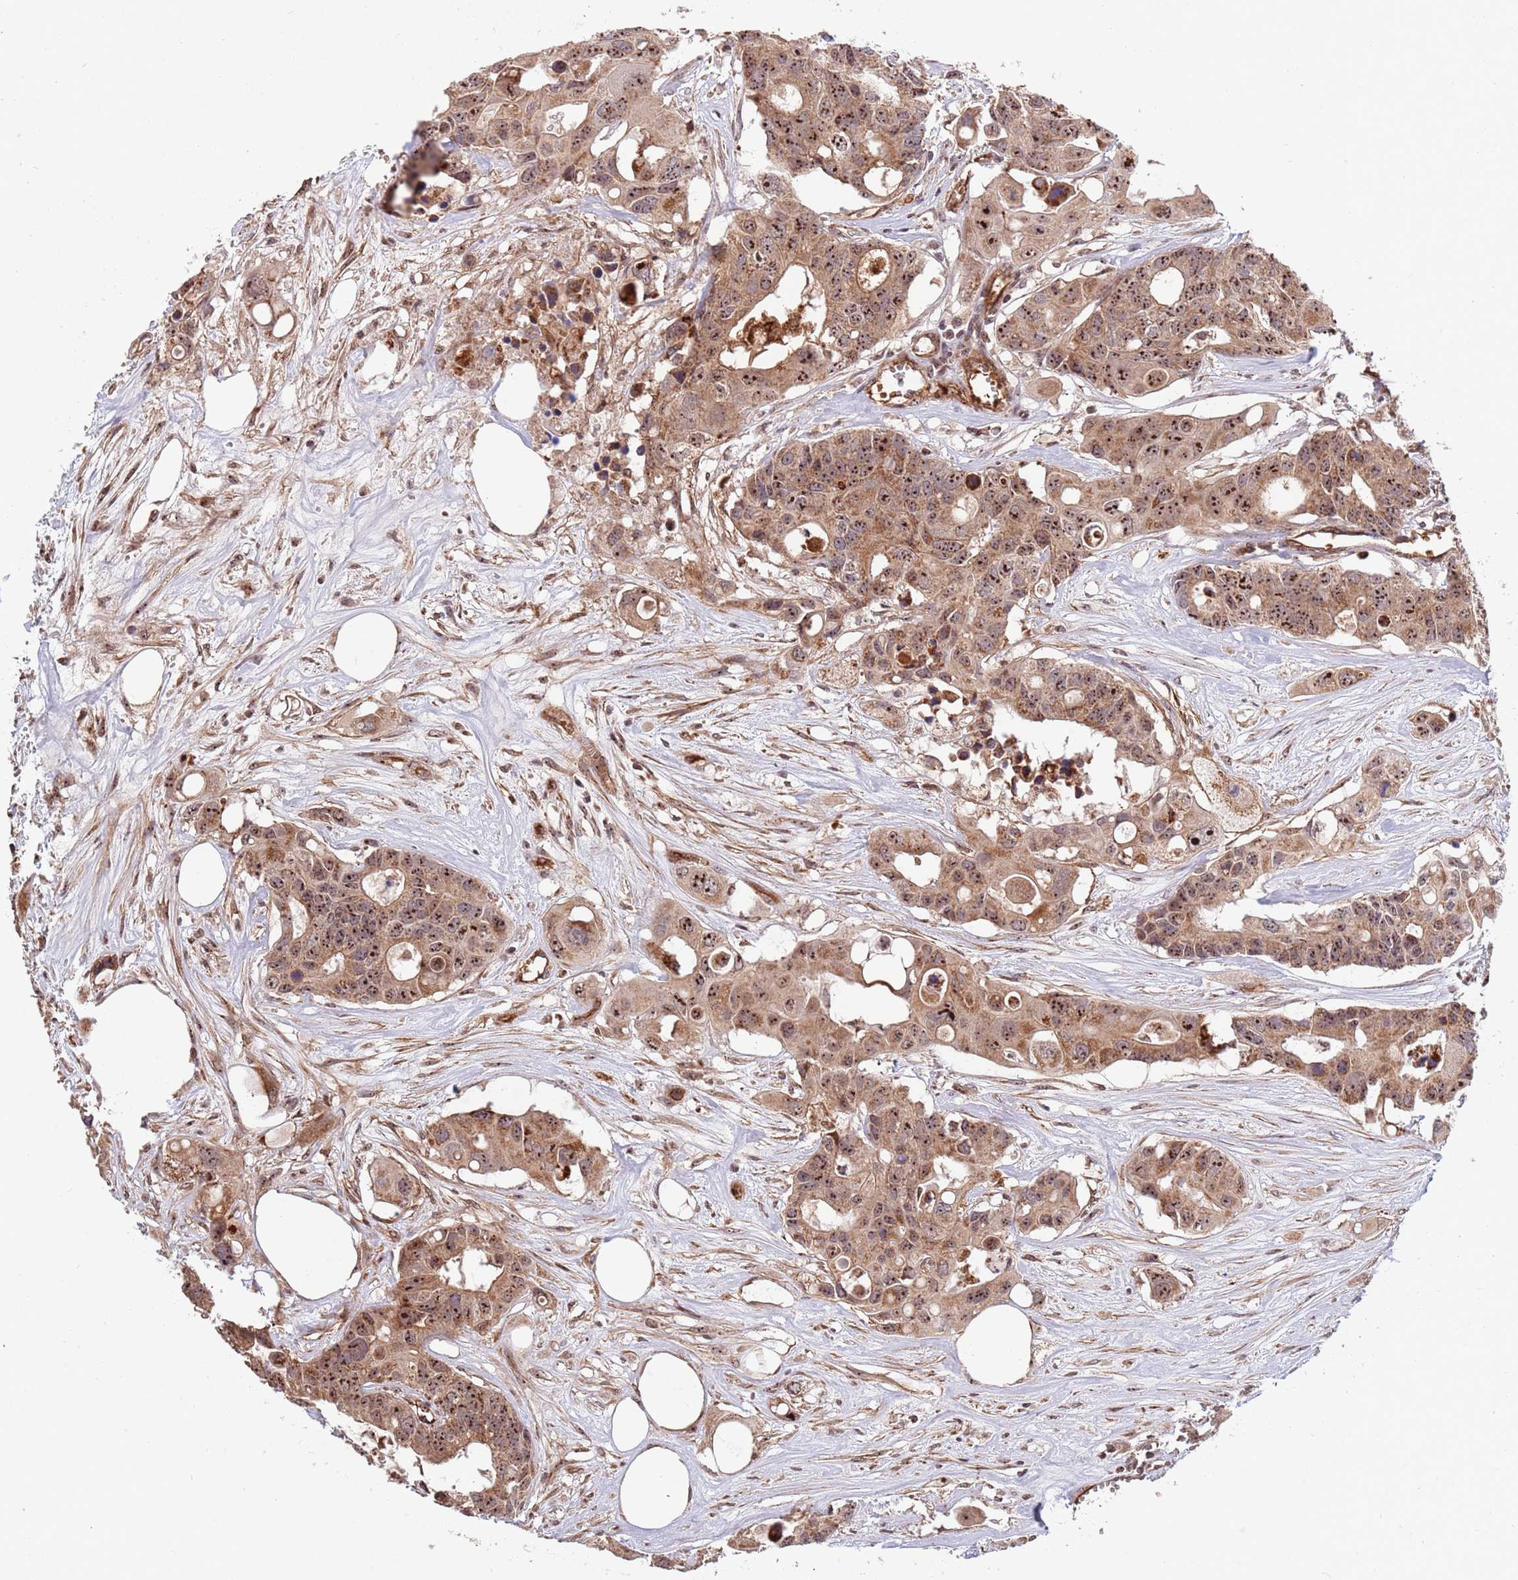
{"staining": {"intensity": "moderate", "quantity": ">75%", "location": "cytoplasmic/membranous,nuclear"}, "tissue": "colorectal cancer", "cell_type": "Tumor cells", "image_type": "cancer", "snomed": [{"axis": "morphology", "description": "Adenocarcinoma, NOS"}, {"axis": "topography", "description": "Colon"}], "caption": "DAB (3,3'-diaminobenzidine) immunohistochemical staining of human adenocarcinoma (colorectal) displays moderate cytoplasmic/membranous and nuclear protein staining in approximately >75% of tumor cells.", "gene": "DCHS1", "patient": {"sex": "male", "age": 77}}